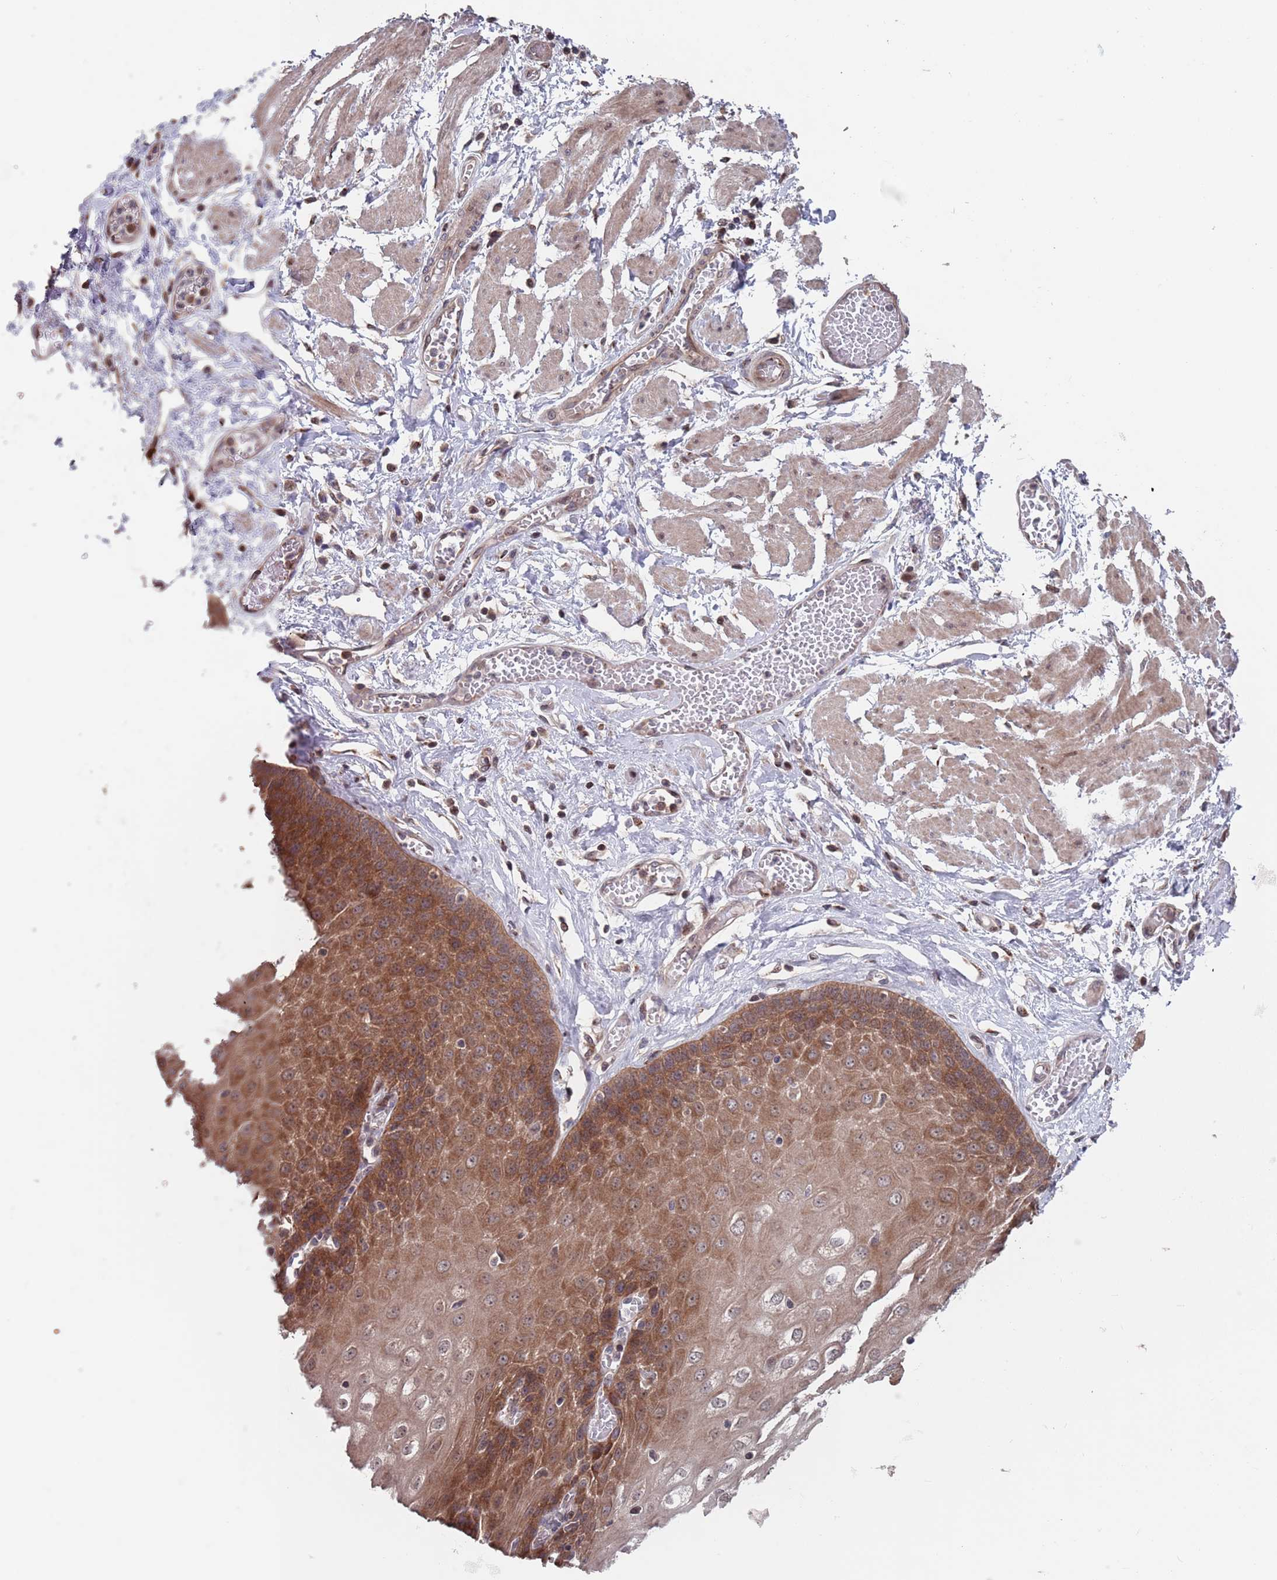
{"staining": {"intensity": "strong", "quantity": ">75%", "location": "cytoplasmic/membranous"}, "tissue": "esophagus", "cell_type": "Squamous epithelial cells", "image_type": "normal", "snomed": [{"axis": "morphology", "description": "Normal tissue, NOS"}, {"axis": "topography", "description": "Esophagus"}], "caption": "DAB (3,3'-diaminobenzidine) immunohistochemical staining of unremarkable esophagus exhibits strong cytoplasmic/membranous protein expression in about >75% of squamous epithelial cells.", "gene": "UNC45A", "patient": {"sex": "male", "age": 60}}